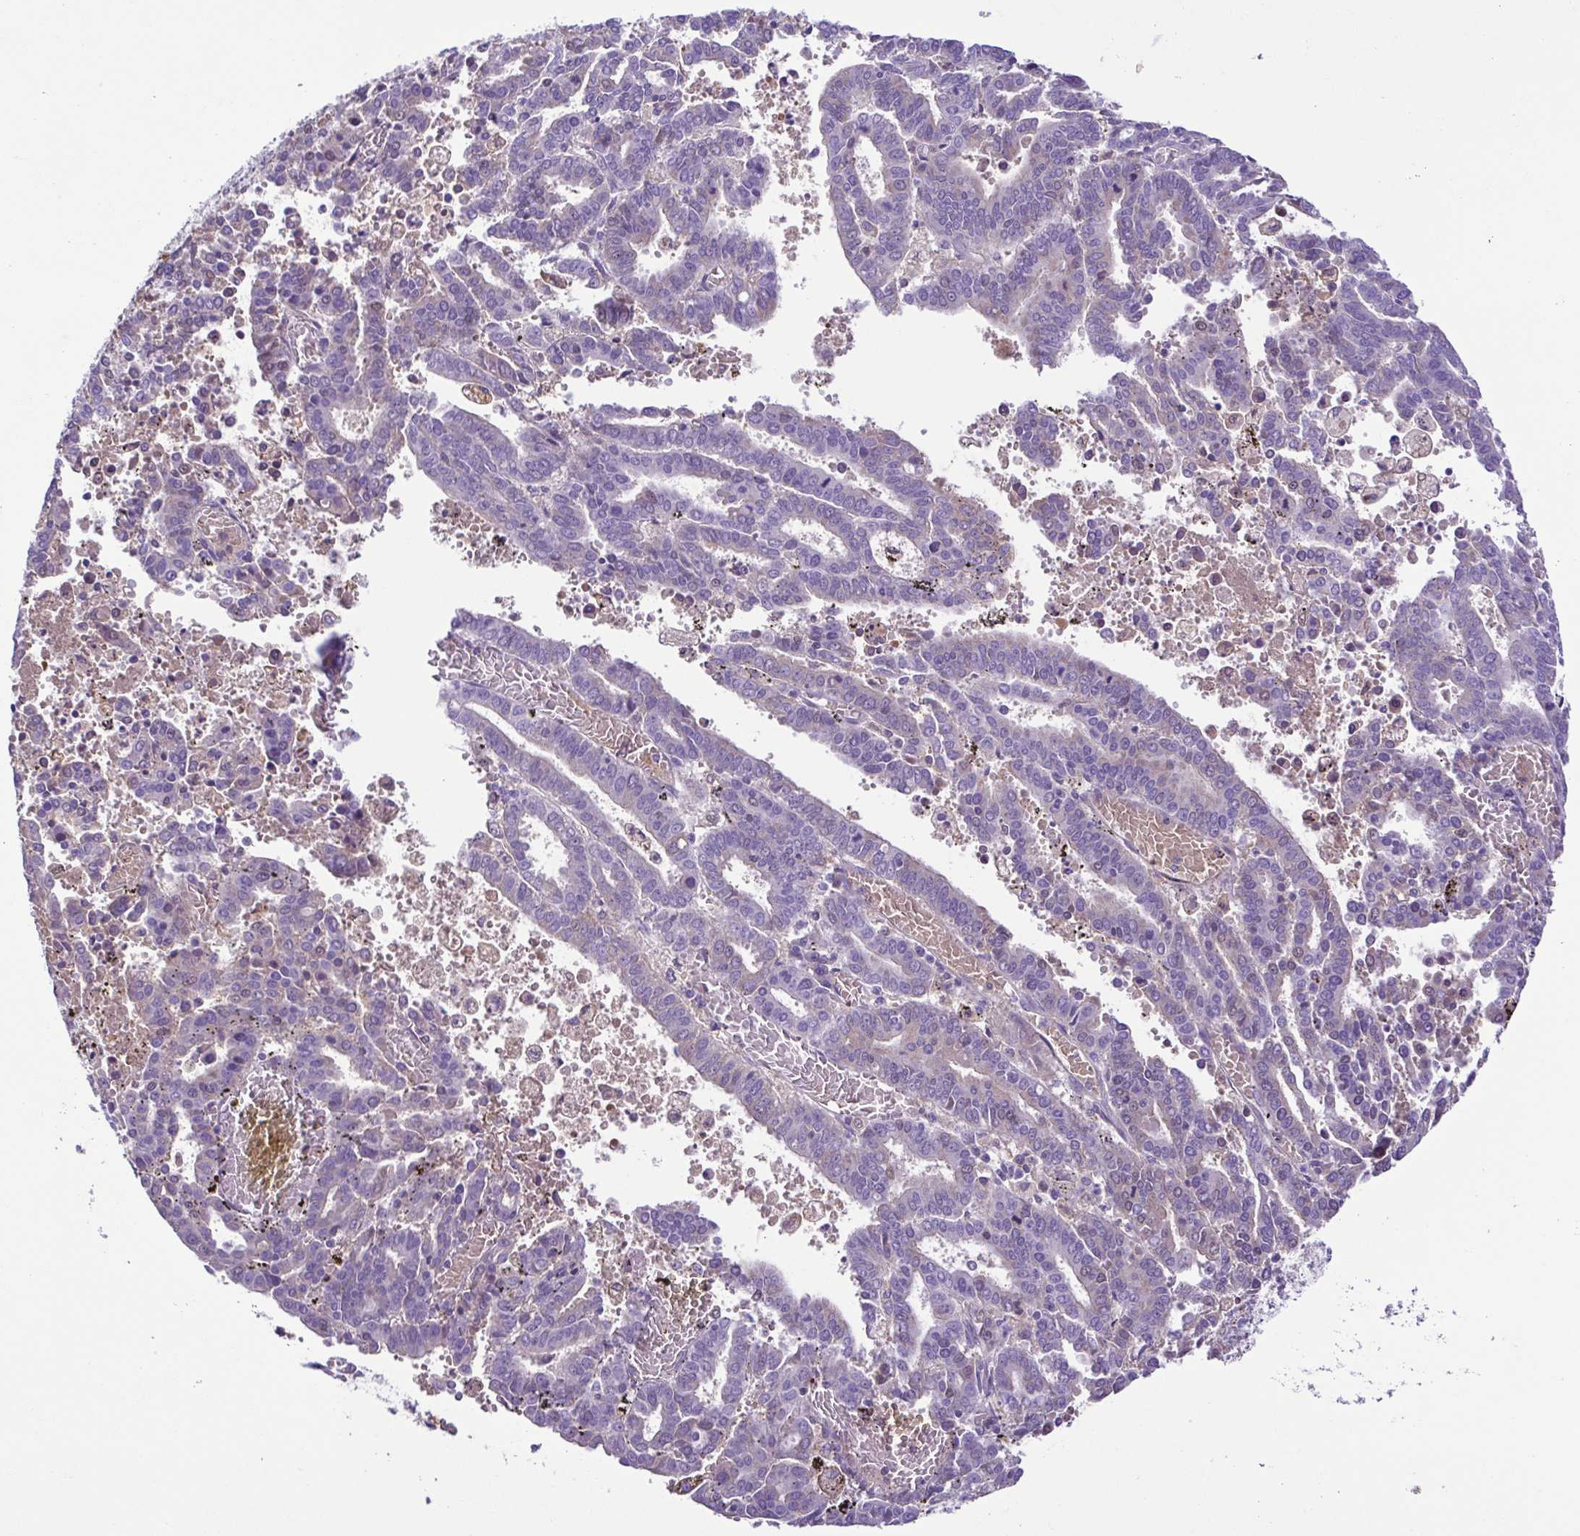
{"staining": {"intensity": "negative", "quantity": "none", "location": "none"}, "tissue": "endometrial cancer", "cell_type": "Tumor cells", "image_type": "cancer", "snomed": [{"axis": "morphology", "description": "Adenocarcinoma, NOS"}, {"axis": "topography", "description": "Uterus"}], "caption": "An immunohistochemistry (IHC) micrograph of endometrial cancer (adenocarcinoma) is shown. There is no staining in tumor cells of endometrial cancer (adenocarcinoma).", "gene": "IGFL1", "patient": {"sex": "female", "age": 83}}